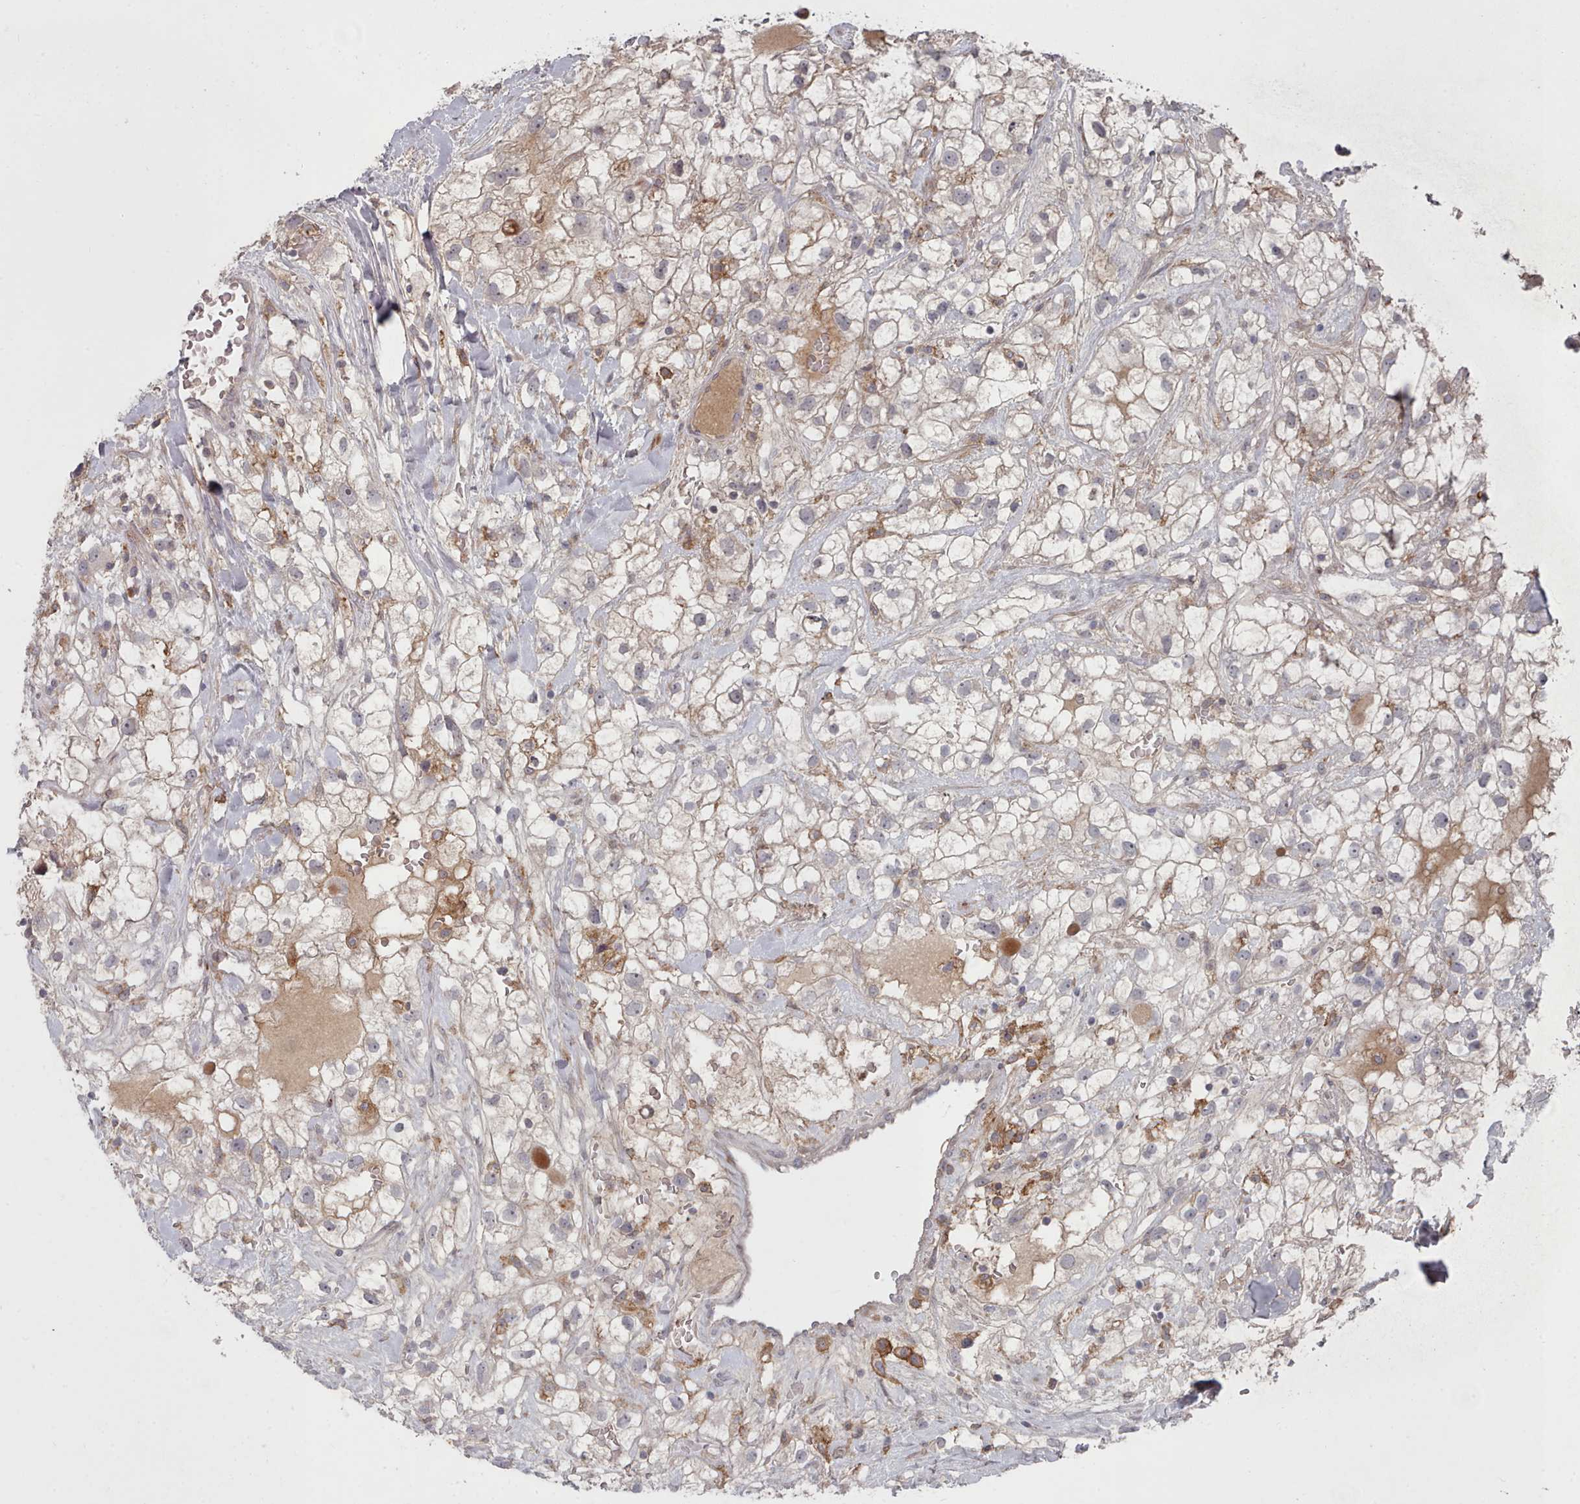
{"staining": {"intensity": "moderate", "quantity": "<25%", "location": "cytoplasmic/membranous"}, "tissue": "renal cancer", "cell_type": "Tumor cells", "image_type": "cancer", "snomed": [{"axis": "morphology", "description": "Adenocarcinoma, NOS"}, {"axis": "topography", "description": "Kidney"}], "caption": "Tumor cells reveal low levels of moderate cytoplasmic/membranous positivity in approximately <25% of cells in human adenocarcinoma (renal).", "gene": "COL8A2", "patient": {"sex": "male", "age": 59}}